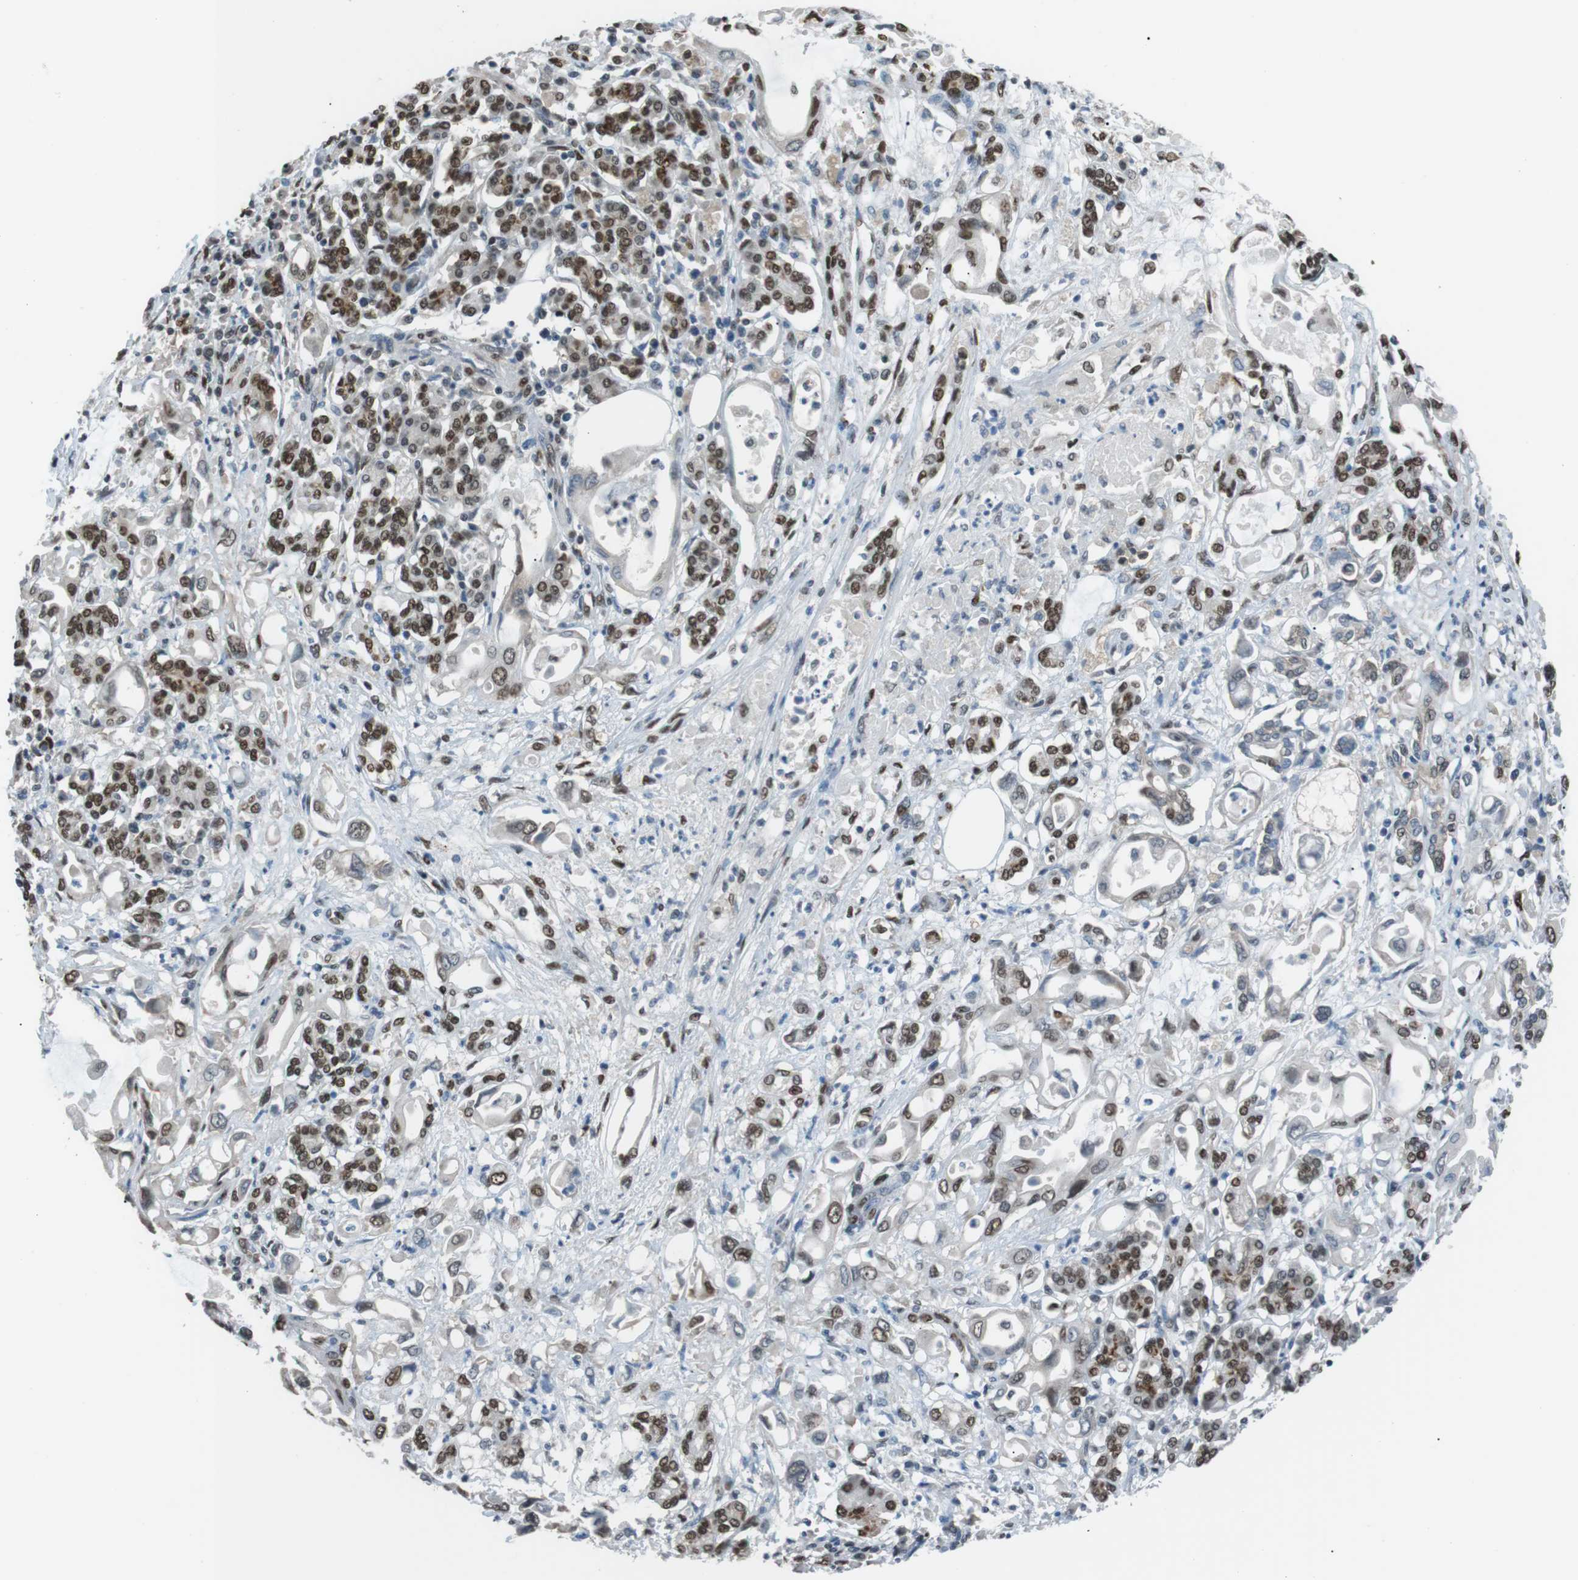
{"staining": {"intensity": "moderate", "quantity": ">75%", "location": "nuclear"}, "tissue": "pancreatic cancer", "cell_type": "Tumor cells", "image_type": "cancer", "snomed": [{"axis": "morphology", "description": "Adenocarcinoma, NOS"}, {"axis": "topography", "description": "Pancreas"}], "caption": "DAB (3,3'-diaminobenzidine) immunohistochemical staining of human pancreatic cancer reveals moderate nuclear protein positivity in approximately >75% of tumor cells.", "gene": "SRPK2", "patient": {"sex": "female", "age": 57}}